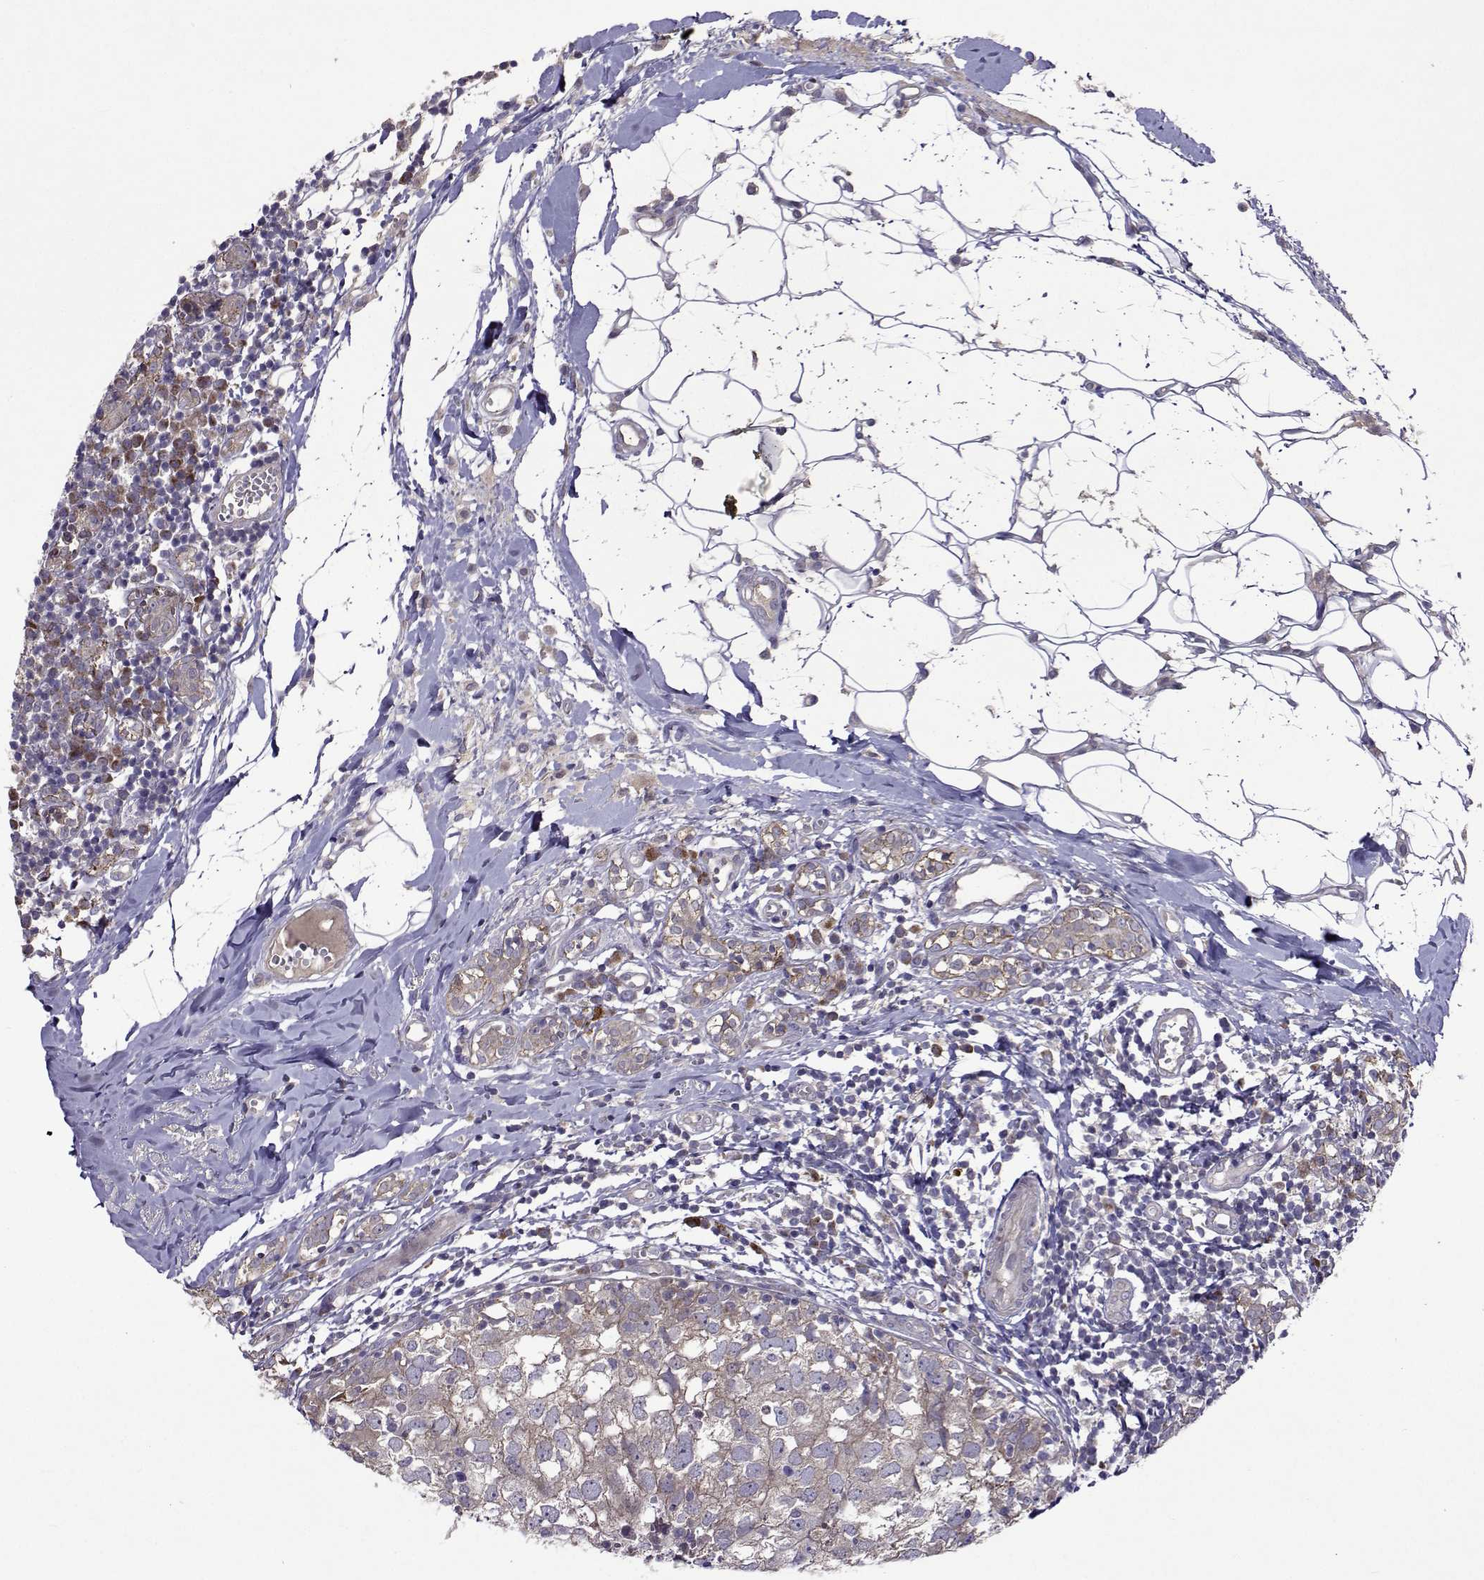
{"staining": {"intensity": "weak", "quantity": ">75%", "location": "cytoplasmic/membranous"}, "tissue": "breast cancer", "cell_type": "Tumor cells", "image_type": "cancer", "snomed": [{"axis": "morphology", "description": "Duct carcinoma"}, {"axis": "topography", "description": "Breast"}], "caption": "Immunohistochemical staining of infiltrating ductal carcinoma (breast) demonstrates low levels of weak cytoplasmic/membranous staining in about >75% of tumor cells.", "gene": "TARBP2", "patient": {"sex": "female", "age": 30}}